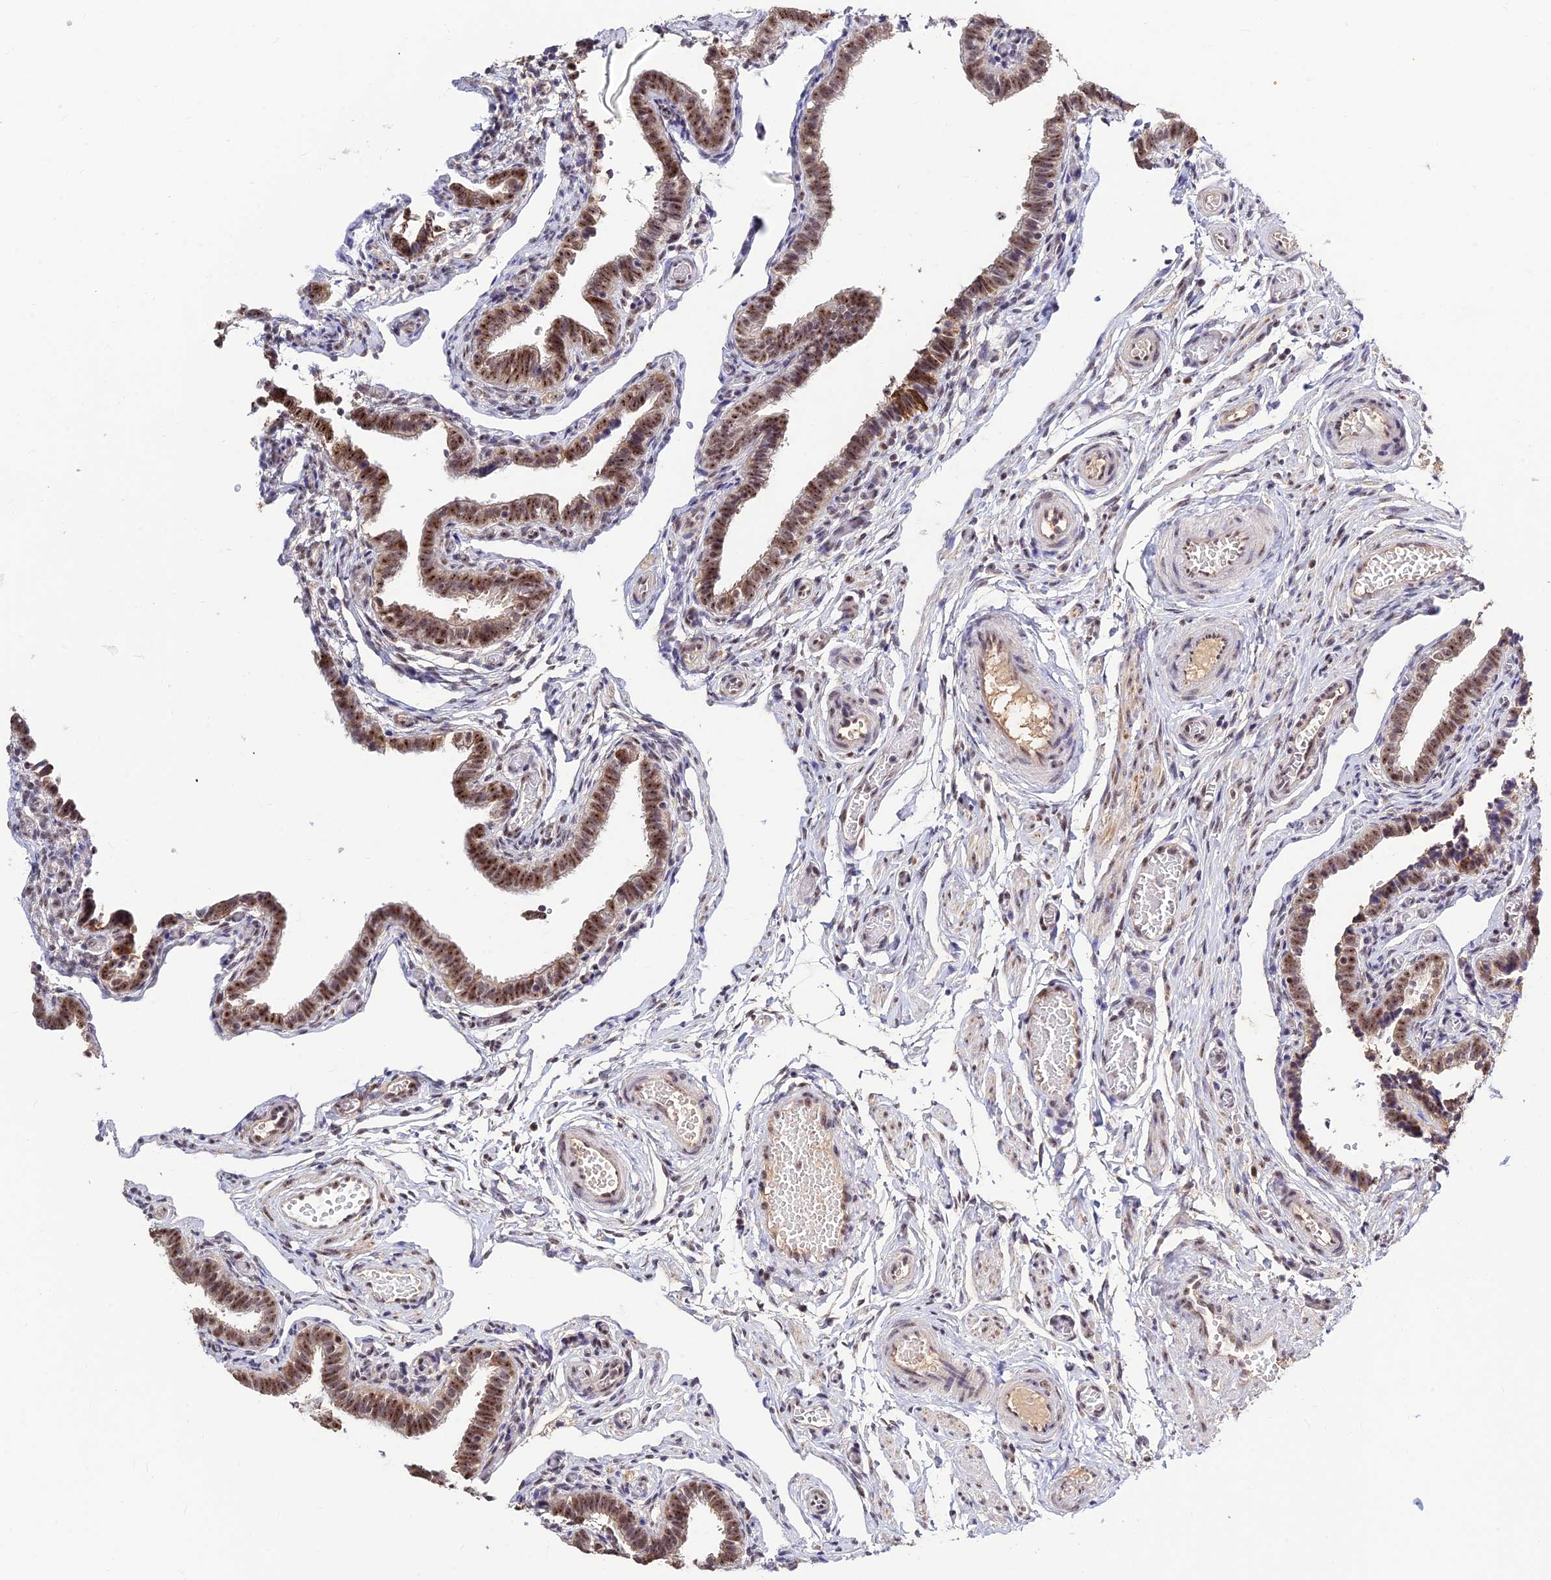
{"staining": {"intensity": "strong", "quantity": ">75%", "location": "cytoplasmic/membranous,nuclear"}, "tissue": "fallopian tube", "cell_type": "Glandular cells", "image_type": "normal", "snomed": [{"axis": "morphology", "description": "Normal tissue, NOS"}, {"axis": "topography", "description": "Fallopian tube"}], "caption": "Glandular cells show high levels of strong cytoplasmic/membranous,nuclear expression in approximately >75% of cells in unremarkable fallopian tube. The staining was performed using DAB (3,3'-diaminobenzidine), with brown indicating positive protein expression. Nuclei are stained blue with hematoxylin.", "gene": "POLR1G", "patient": {"sex": "female", "age": 36}}